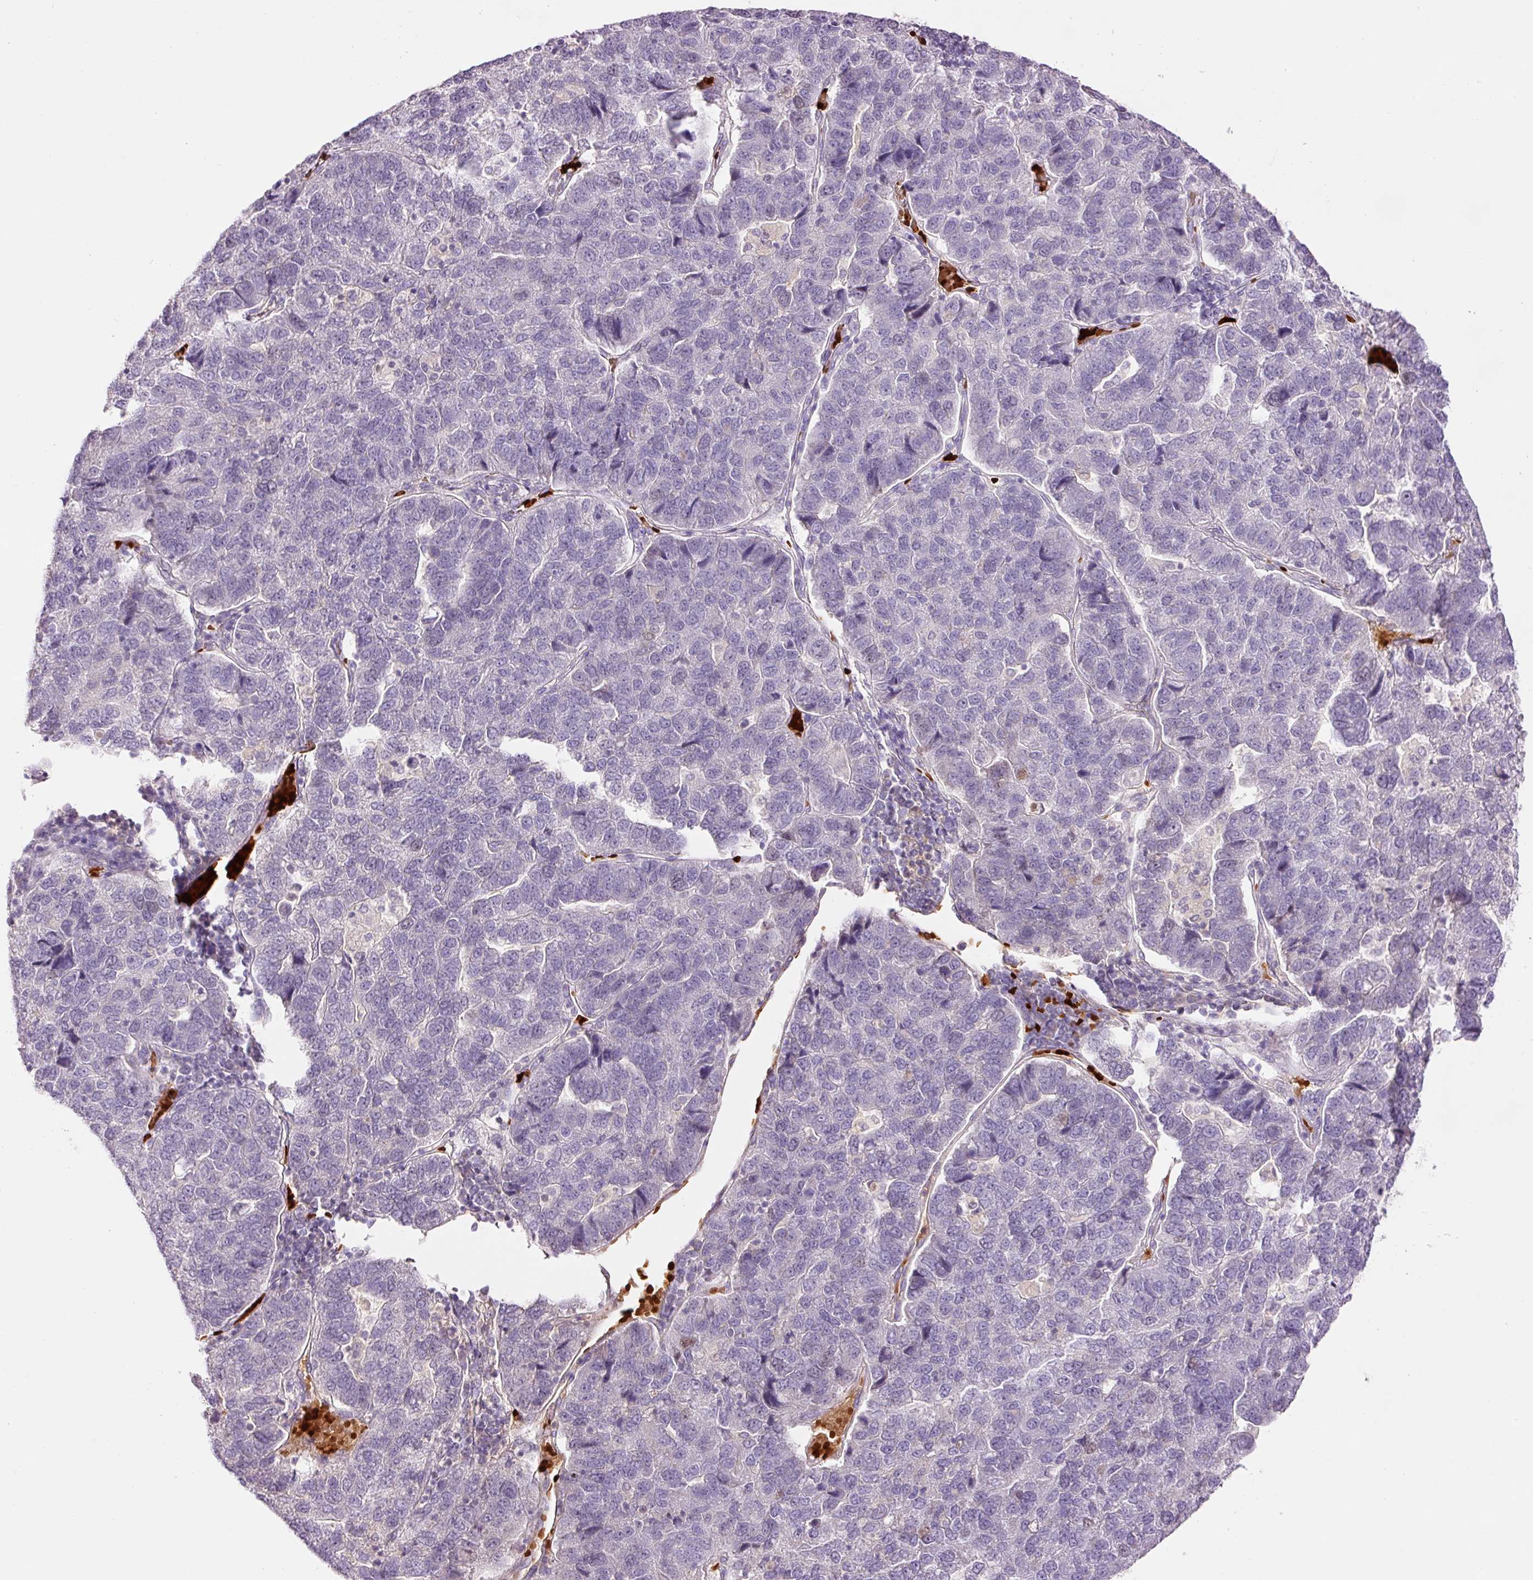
{"staining": {"intensity": "negative", "quantity": "none", "location": "none"}, "tissue": "pancreatic cancer", "cell_type": "Tumor cells", "image_type": "cancer", "snomed": [{"axis": "morphology", "description": "Adenocarcinoma, NOS"}, {"axis": "topography", "description": "Pancreas"}], "caption": "Immunohistochemistry (IHC) micrograph of human pancreatic cancer (adenocarcinoma) stained for a protein (brown), which reveals no staining in tumor cells.", "gene": "LY6G6D", "patient": {"sex": "female", "age": 61}}